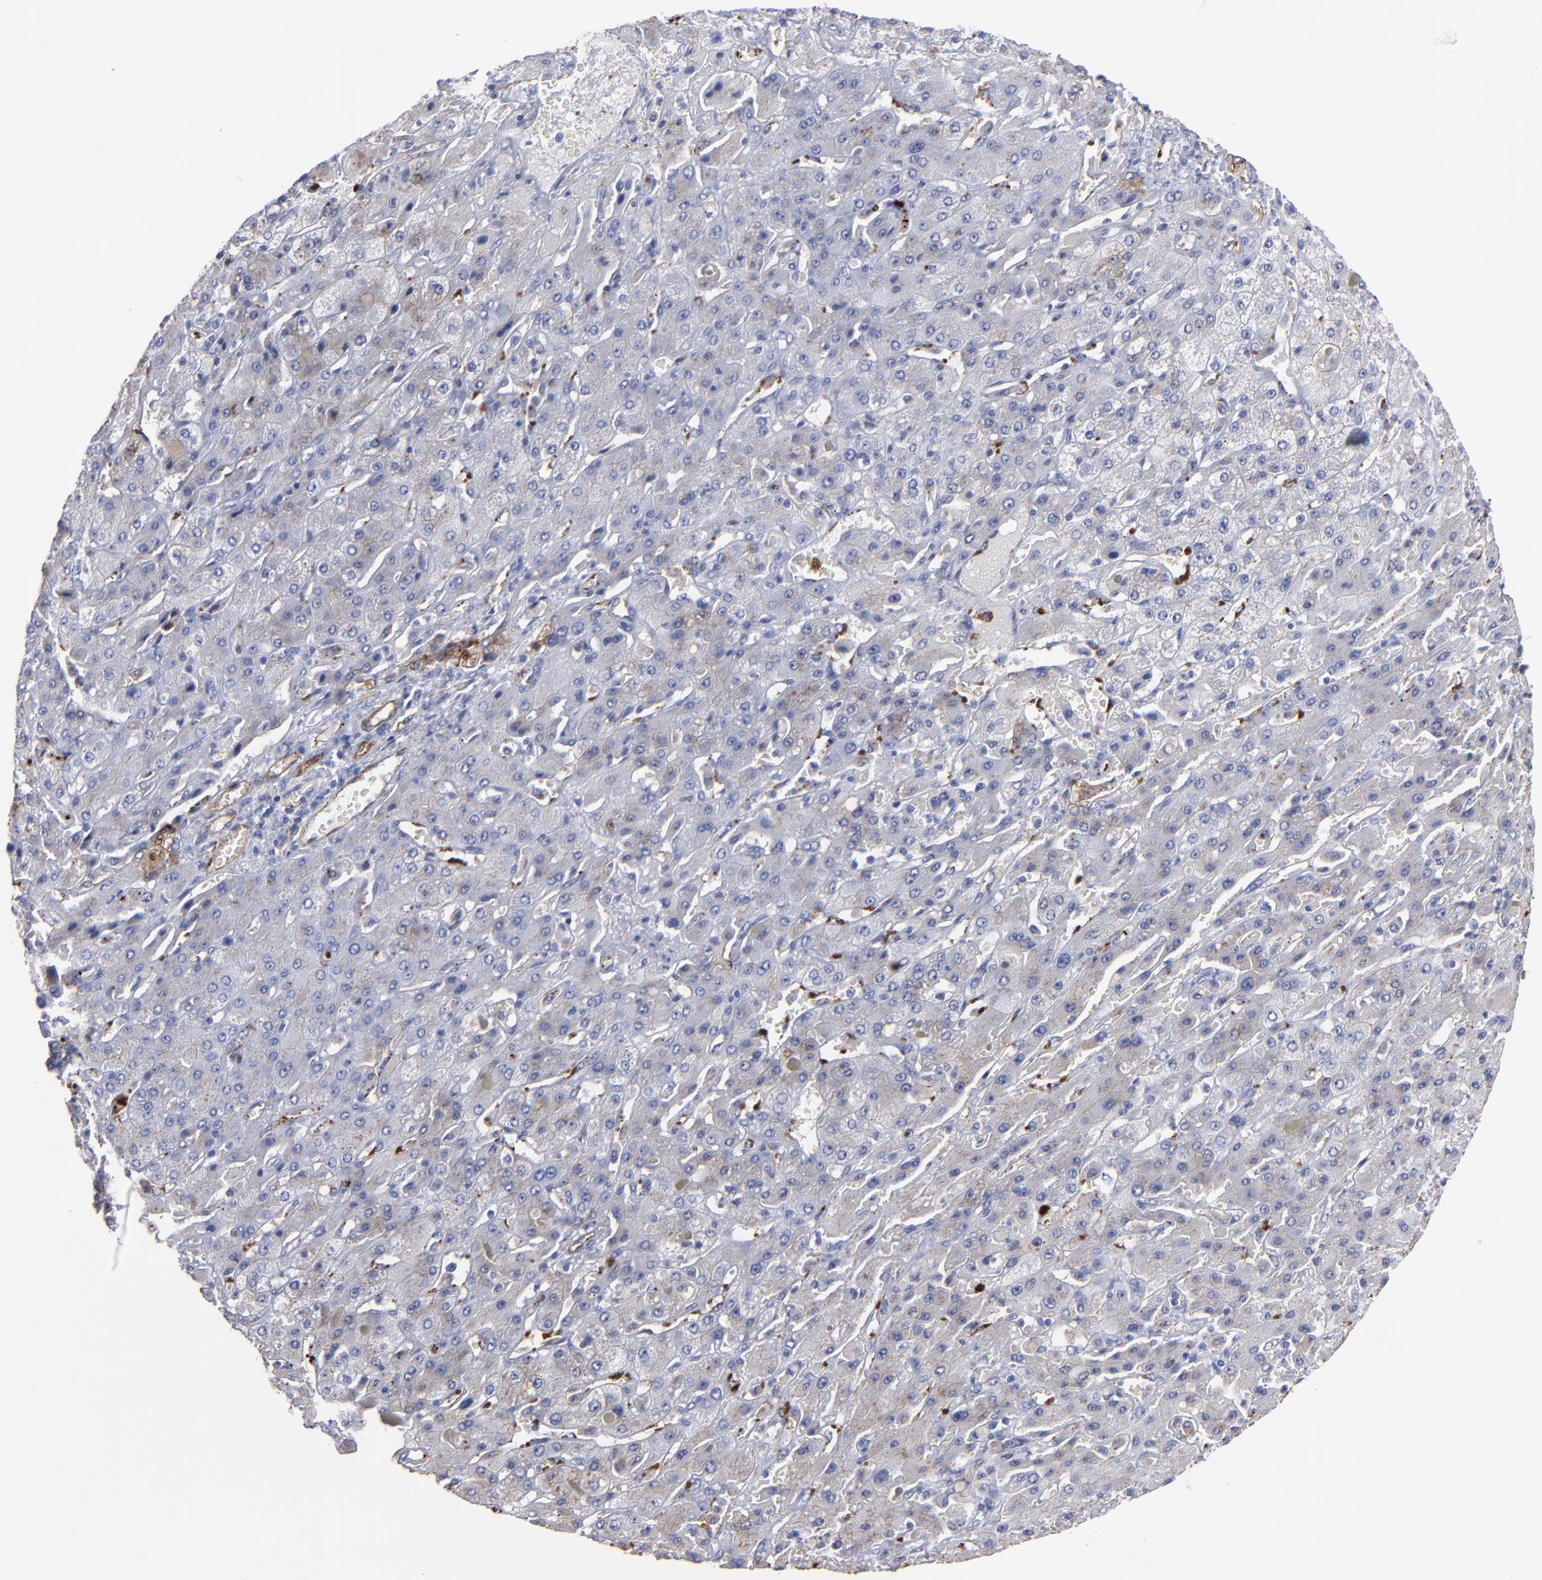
{"staining": {"intensity": "weak", "quantity": "<25%", "location": "cytoplasmic/membranous"}, "tissue": "liver cancer", "cell_type": "Tumor cells", "image_type": "cancer", "snomed": [{"axis": "morphology", "description": "Cholangiocarcinoma"}, {"axis": "topography", "description": "Liver"}], "caption": "A micrograph of human liver cholangiocarcinoma is negative for staining in tumor cells.", "gene": "TM4SF1", "patient": {"sex": "female", "age": 52}}